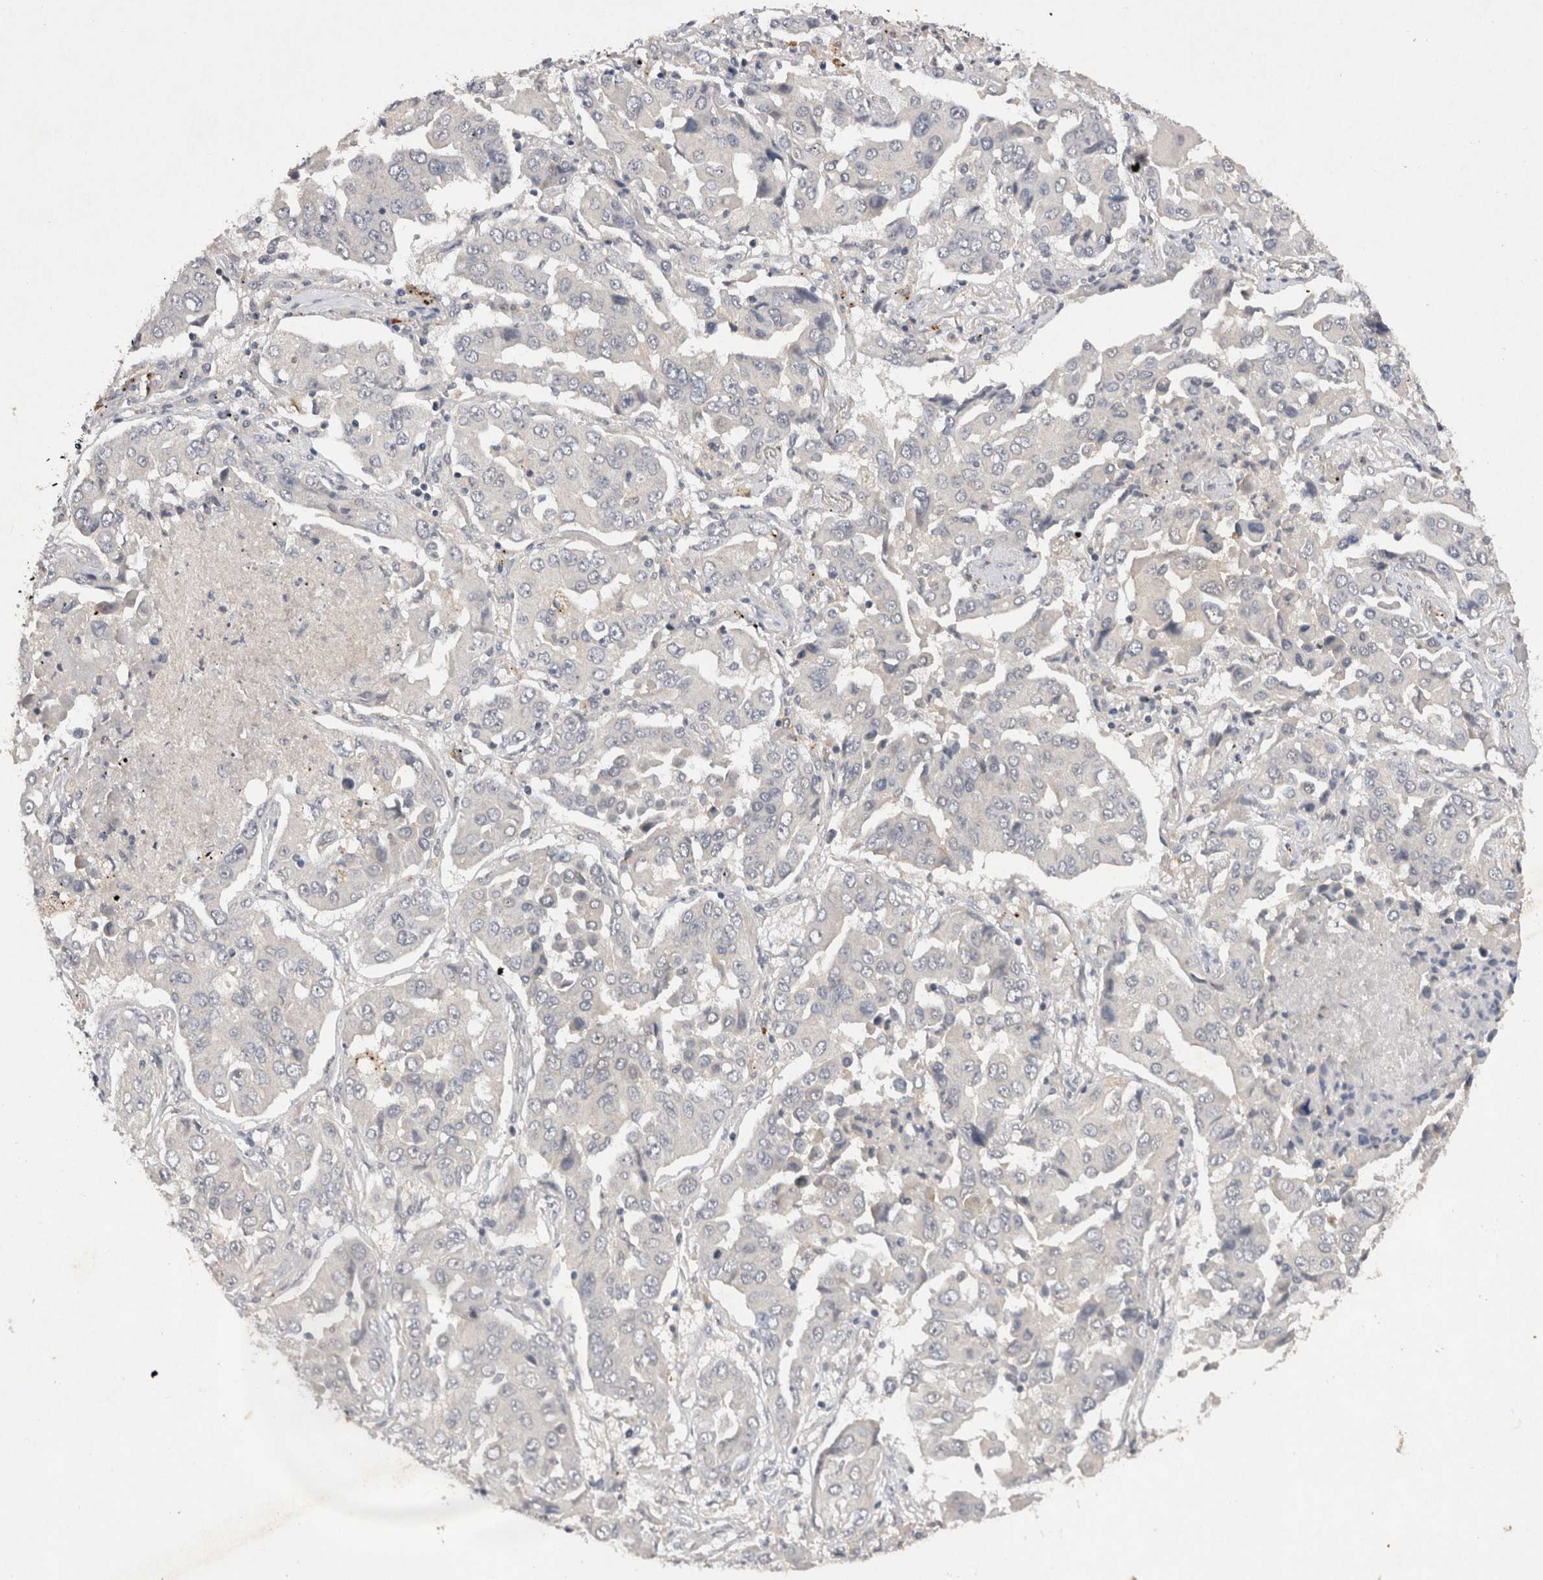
{"staining": {"intensity": "negative", "quantity": "none", "location": "none"}, "tissue": "lung cancer", "cell_type": "Tumor cells", "image_type": "cancer", "snomed": [{"axis": "morphology", "description": "Adenocarcinoma, NOS"}, {"axis": "topography", "description": "Lung"}], "caption": "High power microscopy photomicrograph of an immunohistochemistry histopathology image of adenocarcinoma (lung), revealing no significant staining in tumor cells.", "gene": "RASSF3", "patient": {"sex": "female", "age": 65}}